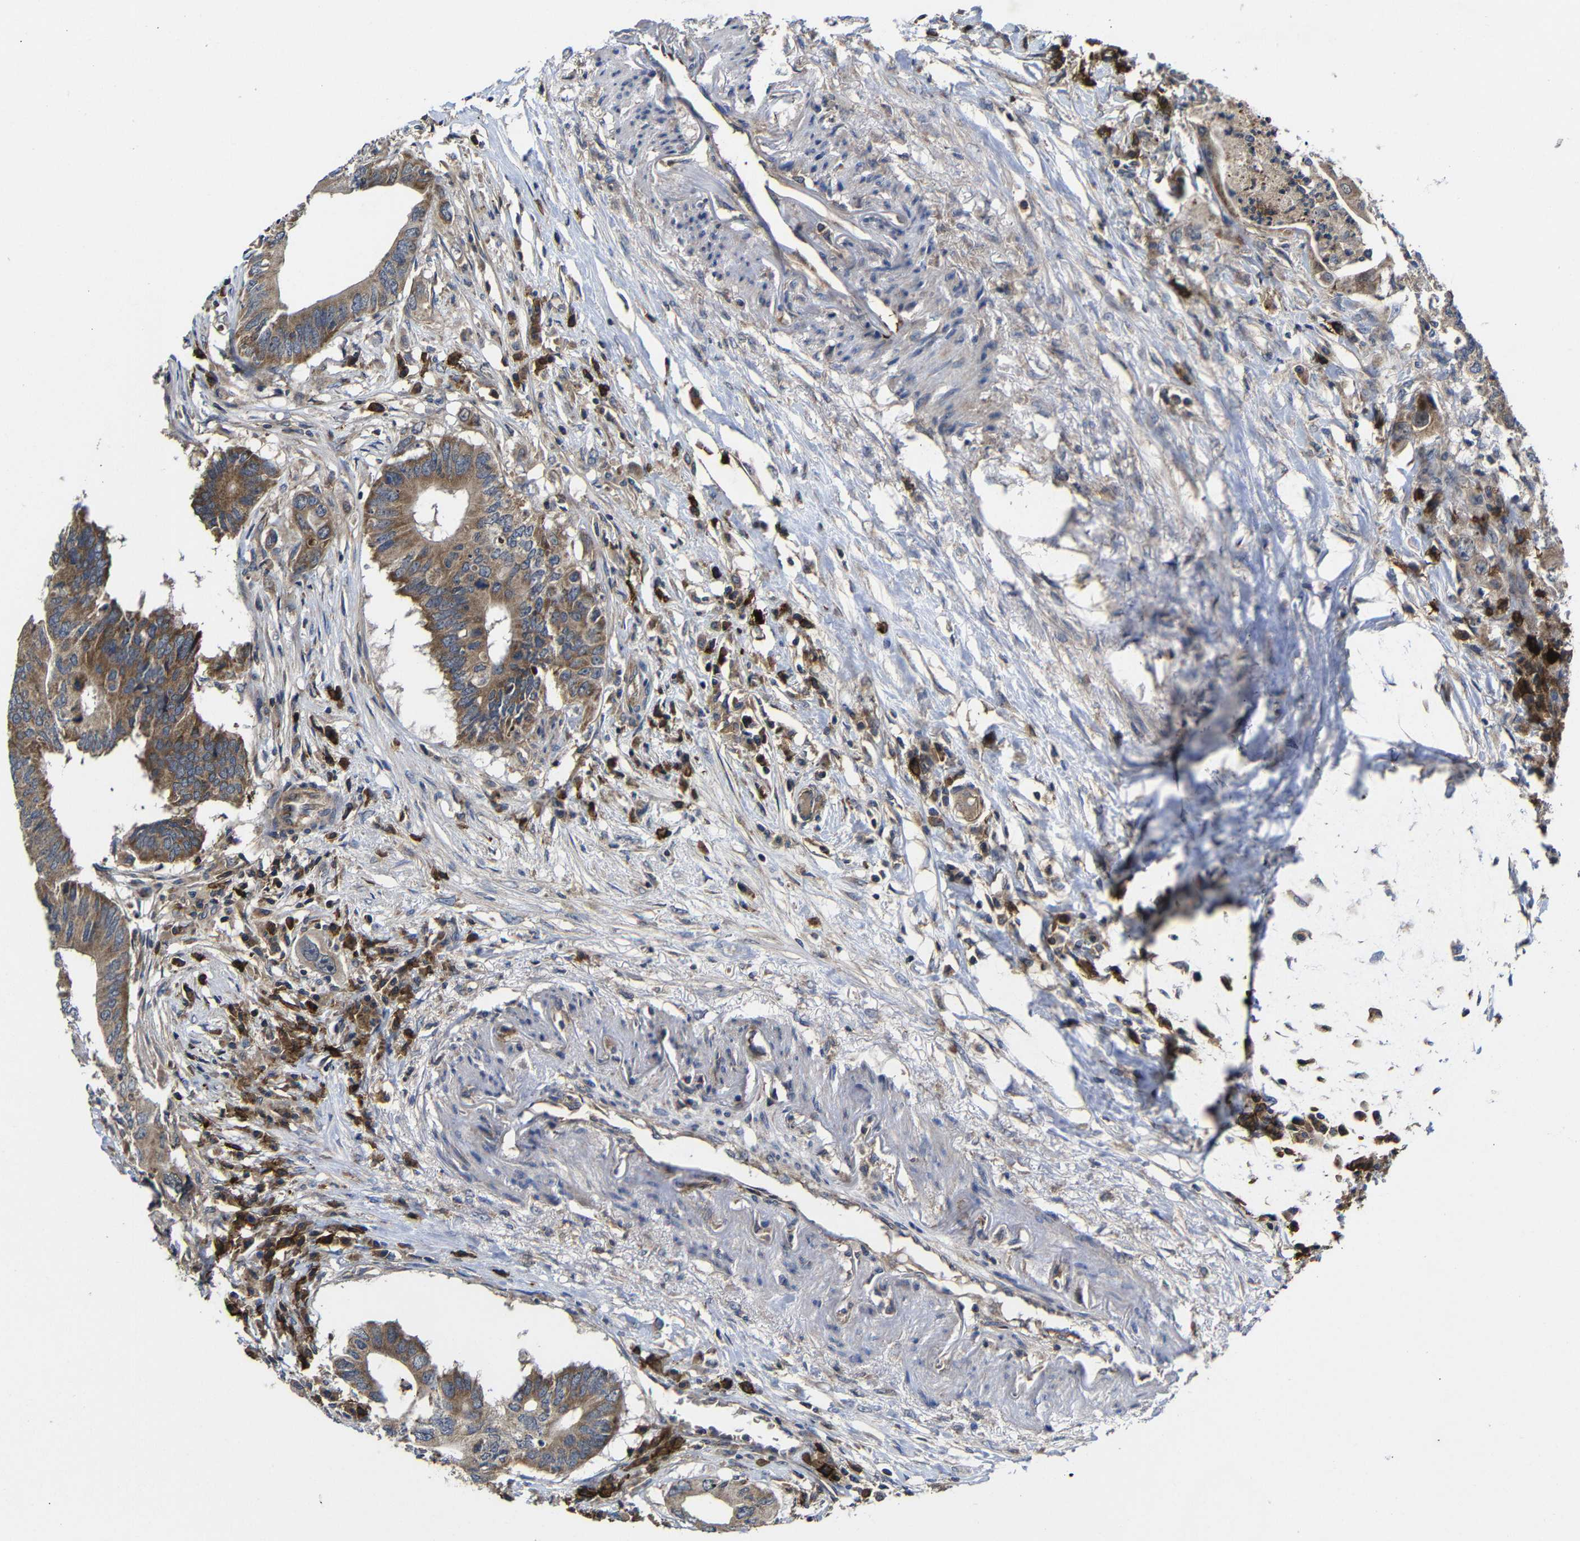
{"staining": {"intensity": "moderate", "quantity": ">75%", "location": "cytoplasmic/membranous"}, "tissue": "colorectal cancer", "cell_type": "Tumor cells", "image_type": "cancer", "snomed": [{"axis": "morphology", "description": "Adenocarcinoma, NOS"}, {"axis": "topography", "description": "Colon"}], "caption": "IHC photomicrograph of neoplastic tissue: human colorectal cancer stained using immunohistochemistry reveals medium levels of moderate protein expression localized specifically in the cytoplasmic/membranous of tumor cells, appearing as a cytoplasmic/membranous brown color.", "gene": "LPAR5", "patient": {"sex": "male", "age": 71}}